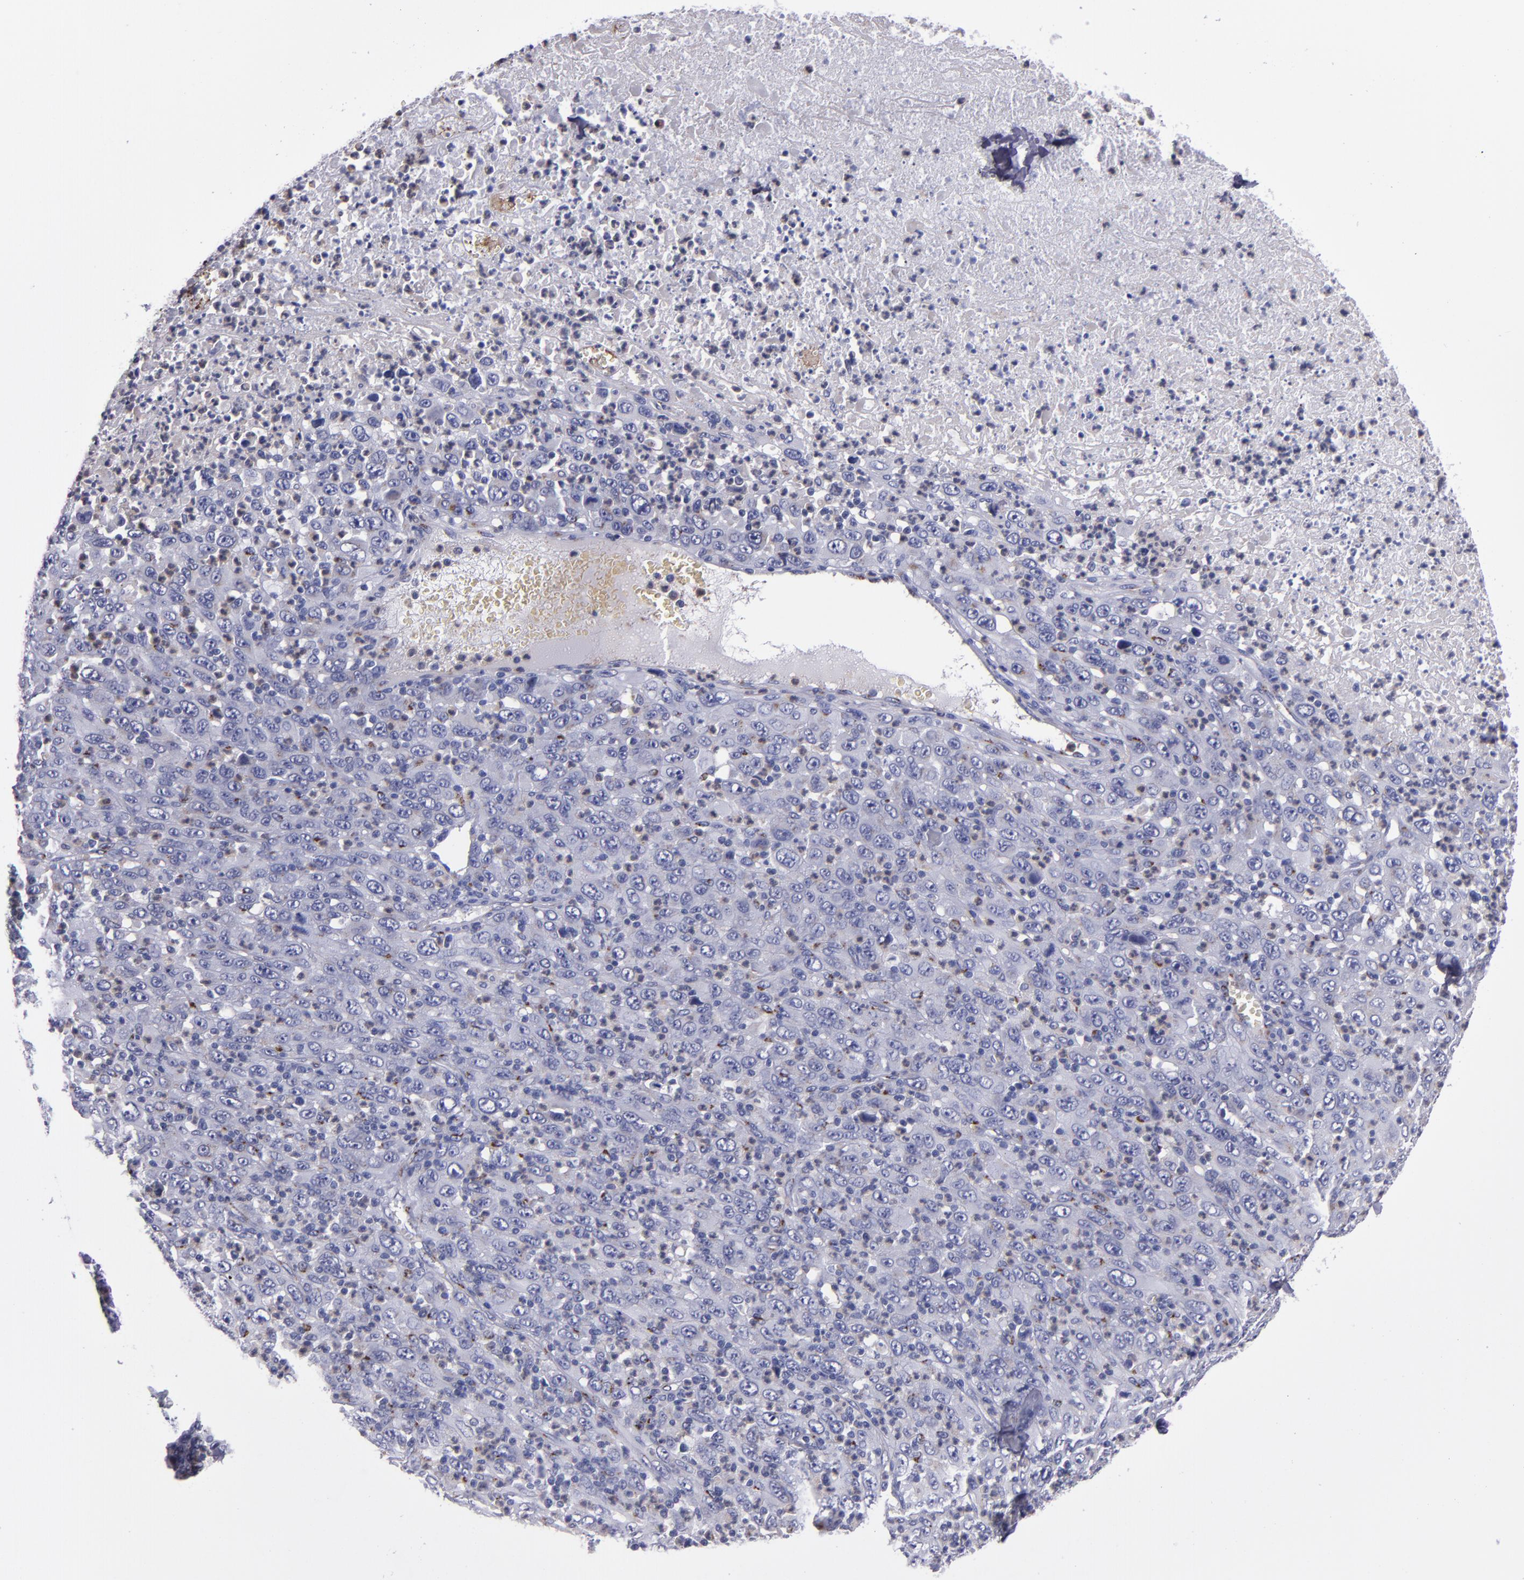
{"staining": {"intensity": "weak", "quantity": "25%-75%", "location": "cytoplasmic/membranous"}, "tissue": "melanoma", "cell_type": "Tumor cells", "image_type": "cancer", "snomed": [{"axis": "morphology", "description": "Malignant melanoma, Metastatic site"}, {"axis": "topography", "description": "Skin"}], "caption": "Immunohistochemical staining of melanoma displays low levels of weak cytoplasmic/membranous positivity in about 25%-75% of tumor cells.", "gene": "RAB41", "patient": {"sex": "female", "age": 56}}